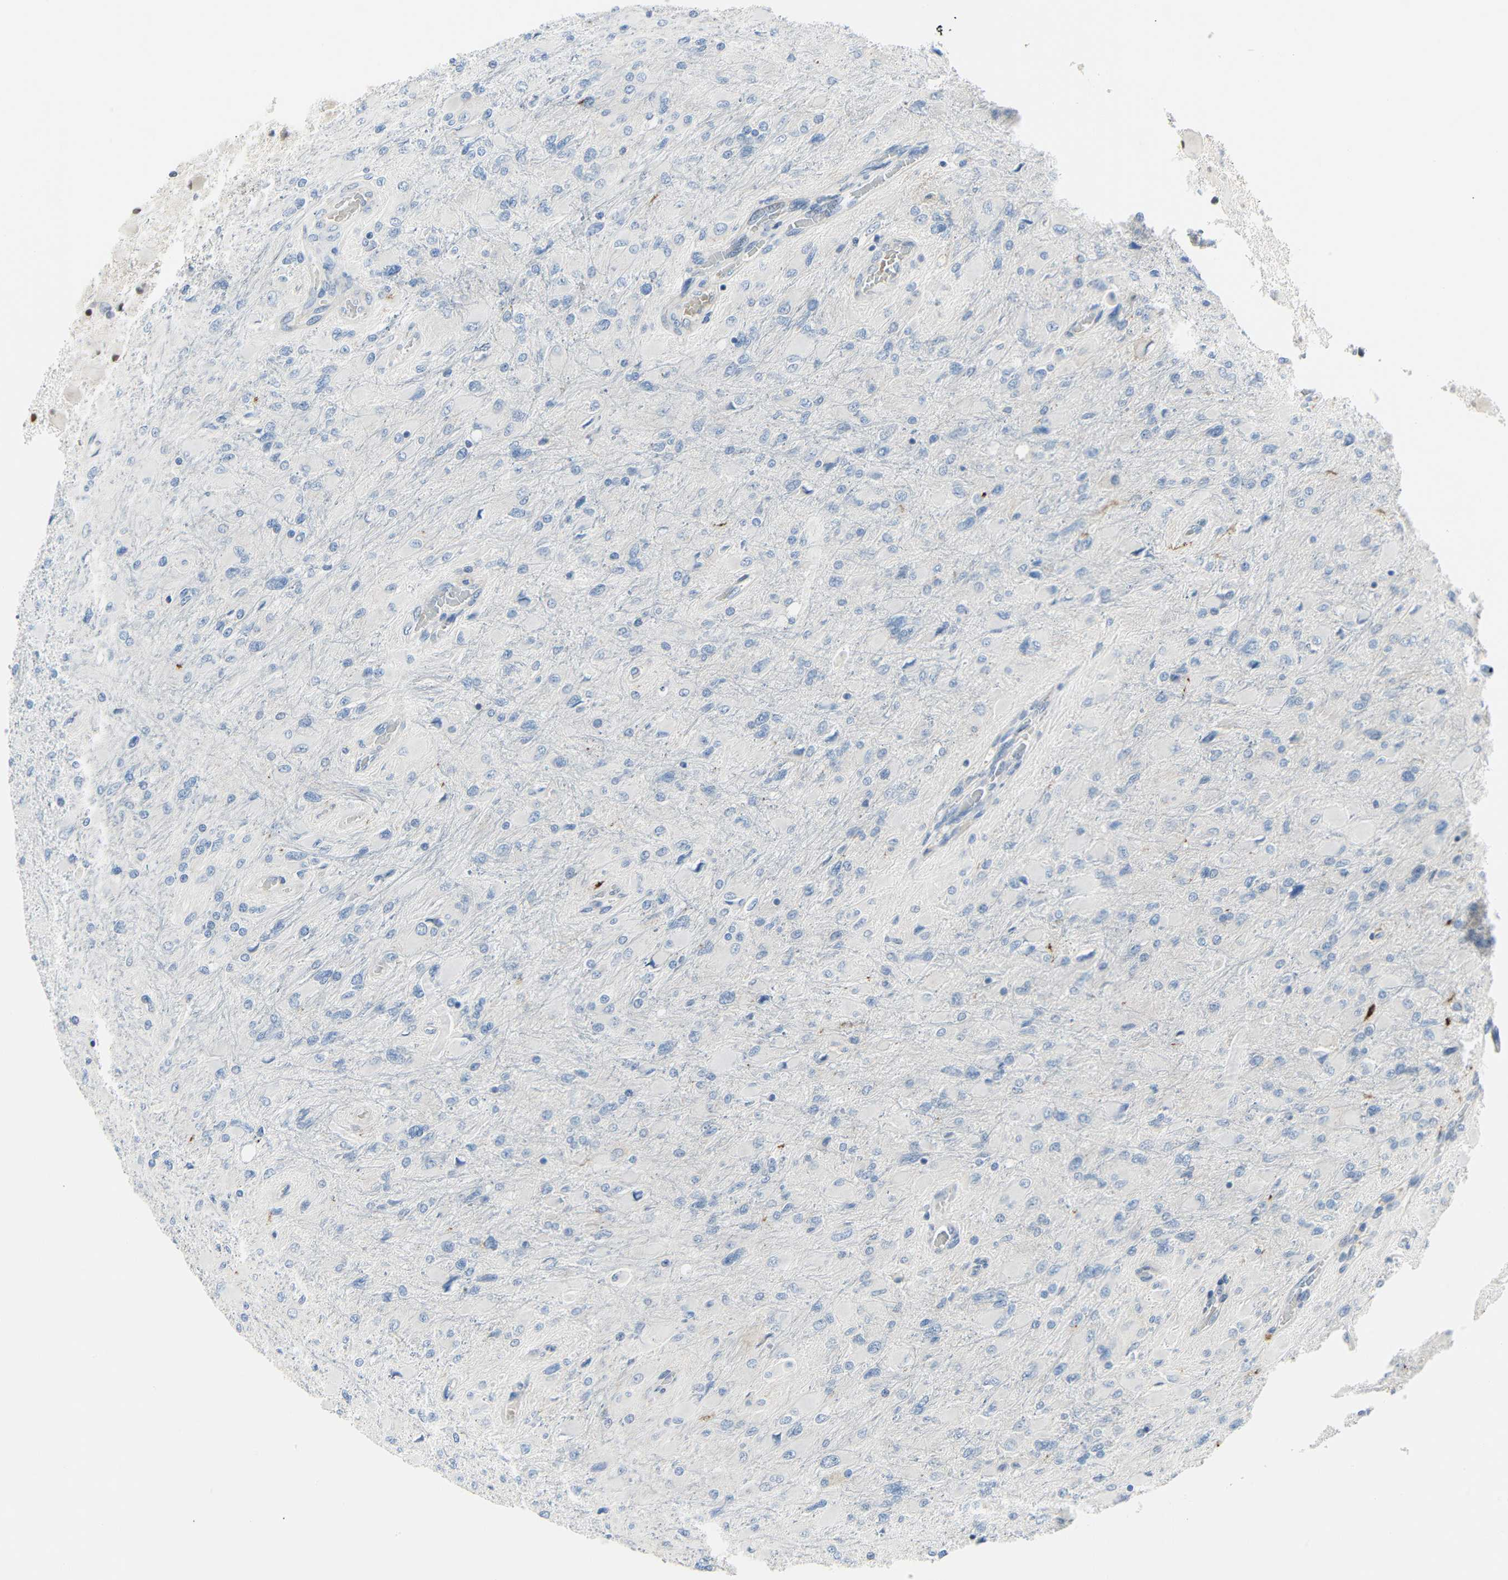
{"staining": {"intensity": "negative", "quantity": "none", "location": "none"}, "tissue": "glioma", "cell_type": "Tumor cells", "image_type": "cancer", "snomed": [{"axis": "morphology", "description": "Glioma, malignant, High grade"}, {"axis": "topography", "description": "Cerebral cortex"}], "caption": "A high-resolution image shows IHC staining of glioma, which displays no significant staining in tumor cells.", "gene": "IMPG2", "patient": {"sex": "female", "age": 36}}